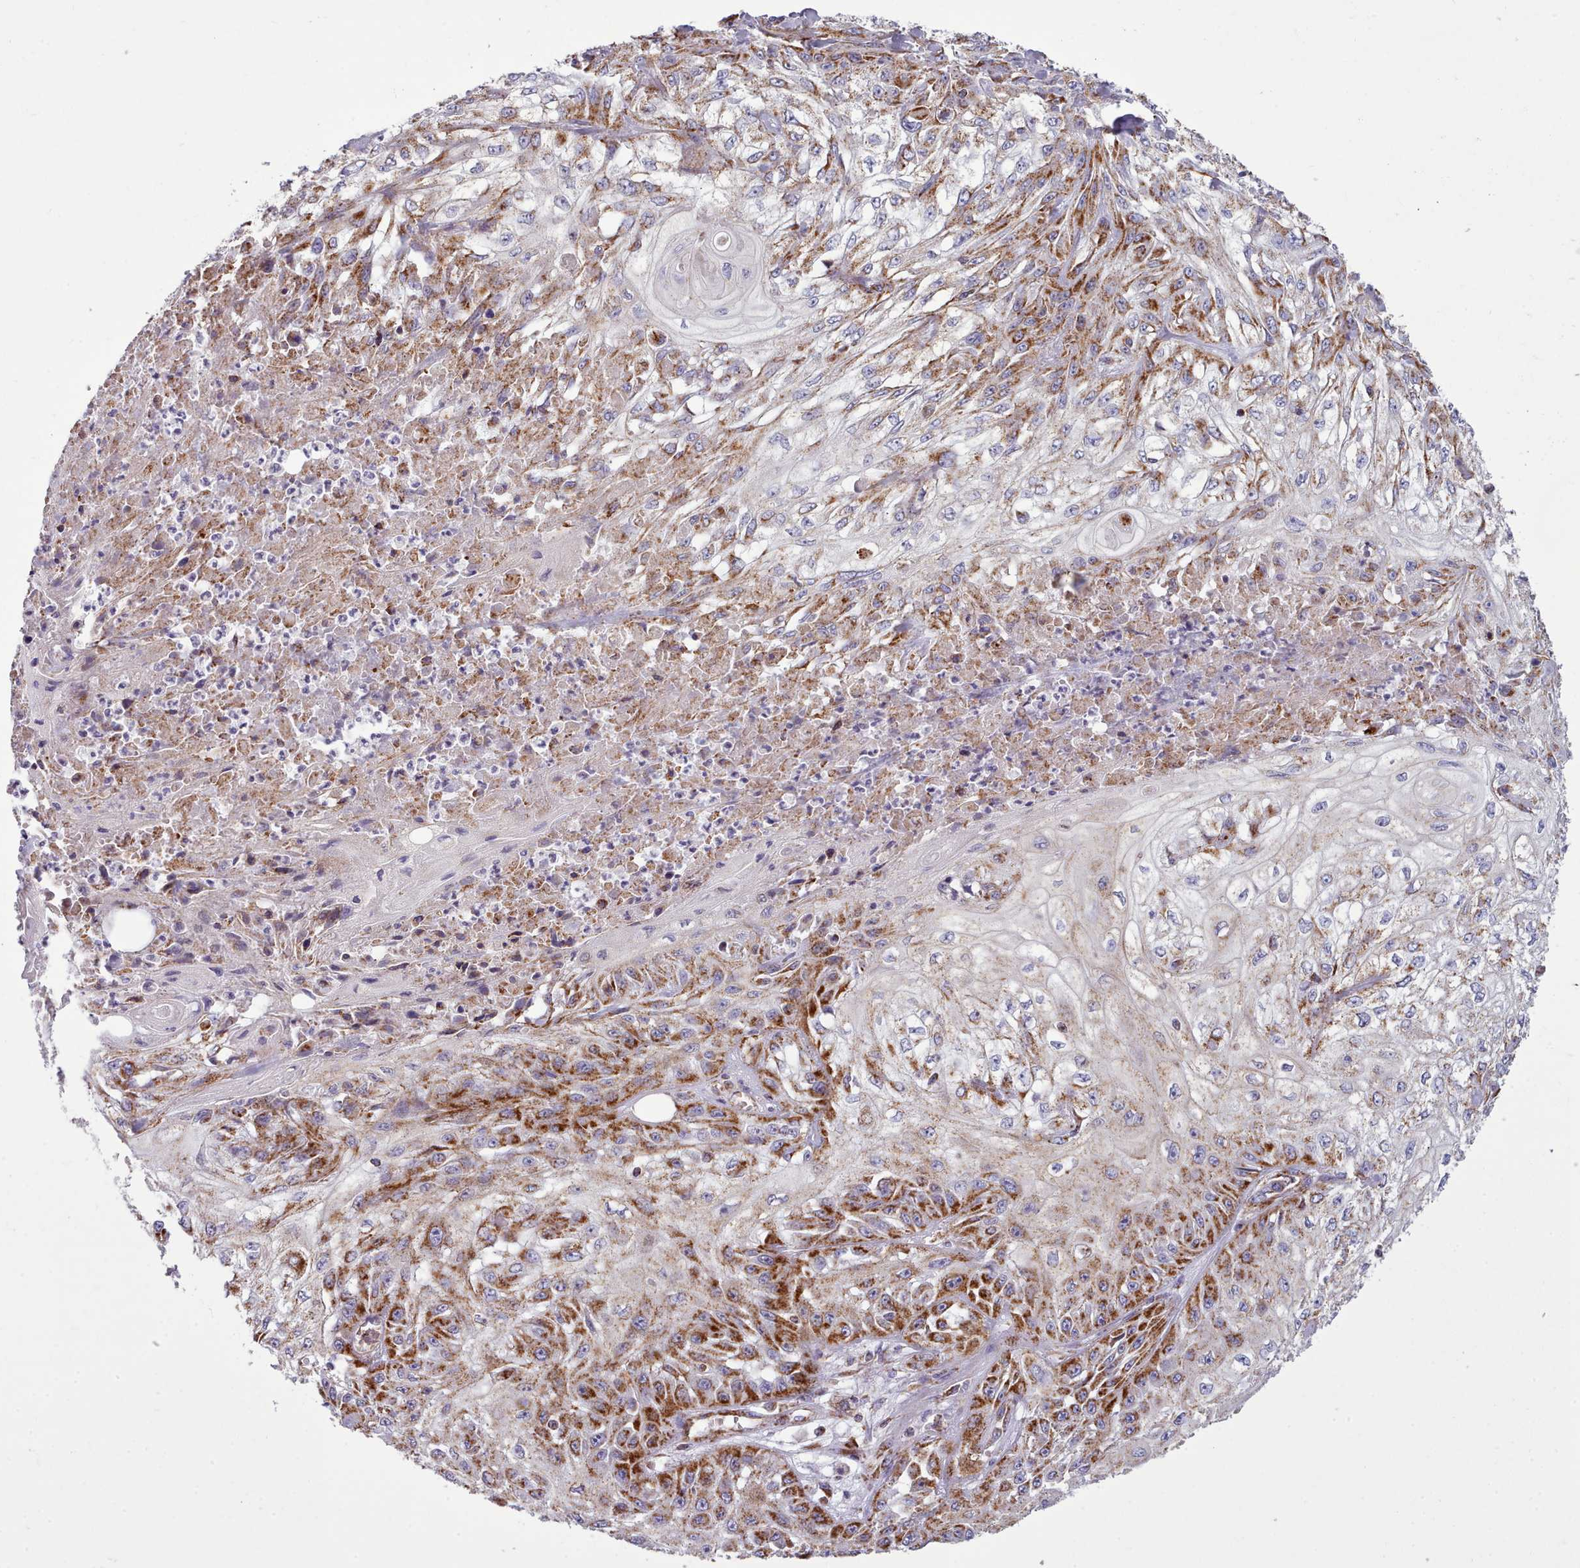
{"staining": {"intensity": "strong", "quantity": "25%-75%", "location": "cytoplasmic/membranous"}, "tissue": "skin cancer", "cell_type": "Tumor cells", "image_type": "cancer", "snomed": [{"axis": "morphology", "description": "Squamous cell carcinoma, NOS"}, {"axis": "morphology", "description": "Squamous cell carcinoma, metastatic, NOS"}, {"axis": "topography", "description": "Skin"}, {"axis": "topography", "description": "Lymph node"}], "caption": "Skin cancer (metastatic squamous cell carcinoma) was stained to show a protein in brown. There is high levels of strong cytoplasmic/membranous expression in about 25%-75% of tumor cells. The staining was performed using DAB (3,3'-diaminobenzidine) to visualize the protein expression in brown, while the nuclei were stained in blue with hematoxylin (Magnification: 20x).", "gene": "SRP54", "patient": {"sex": "male", "age": 75}}